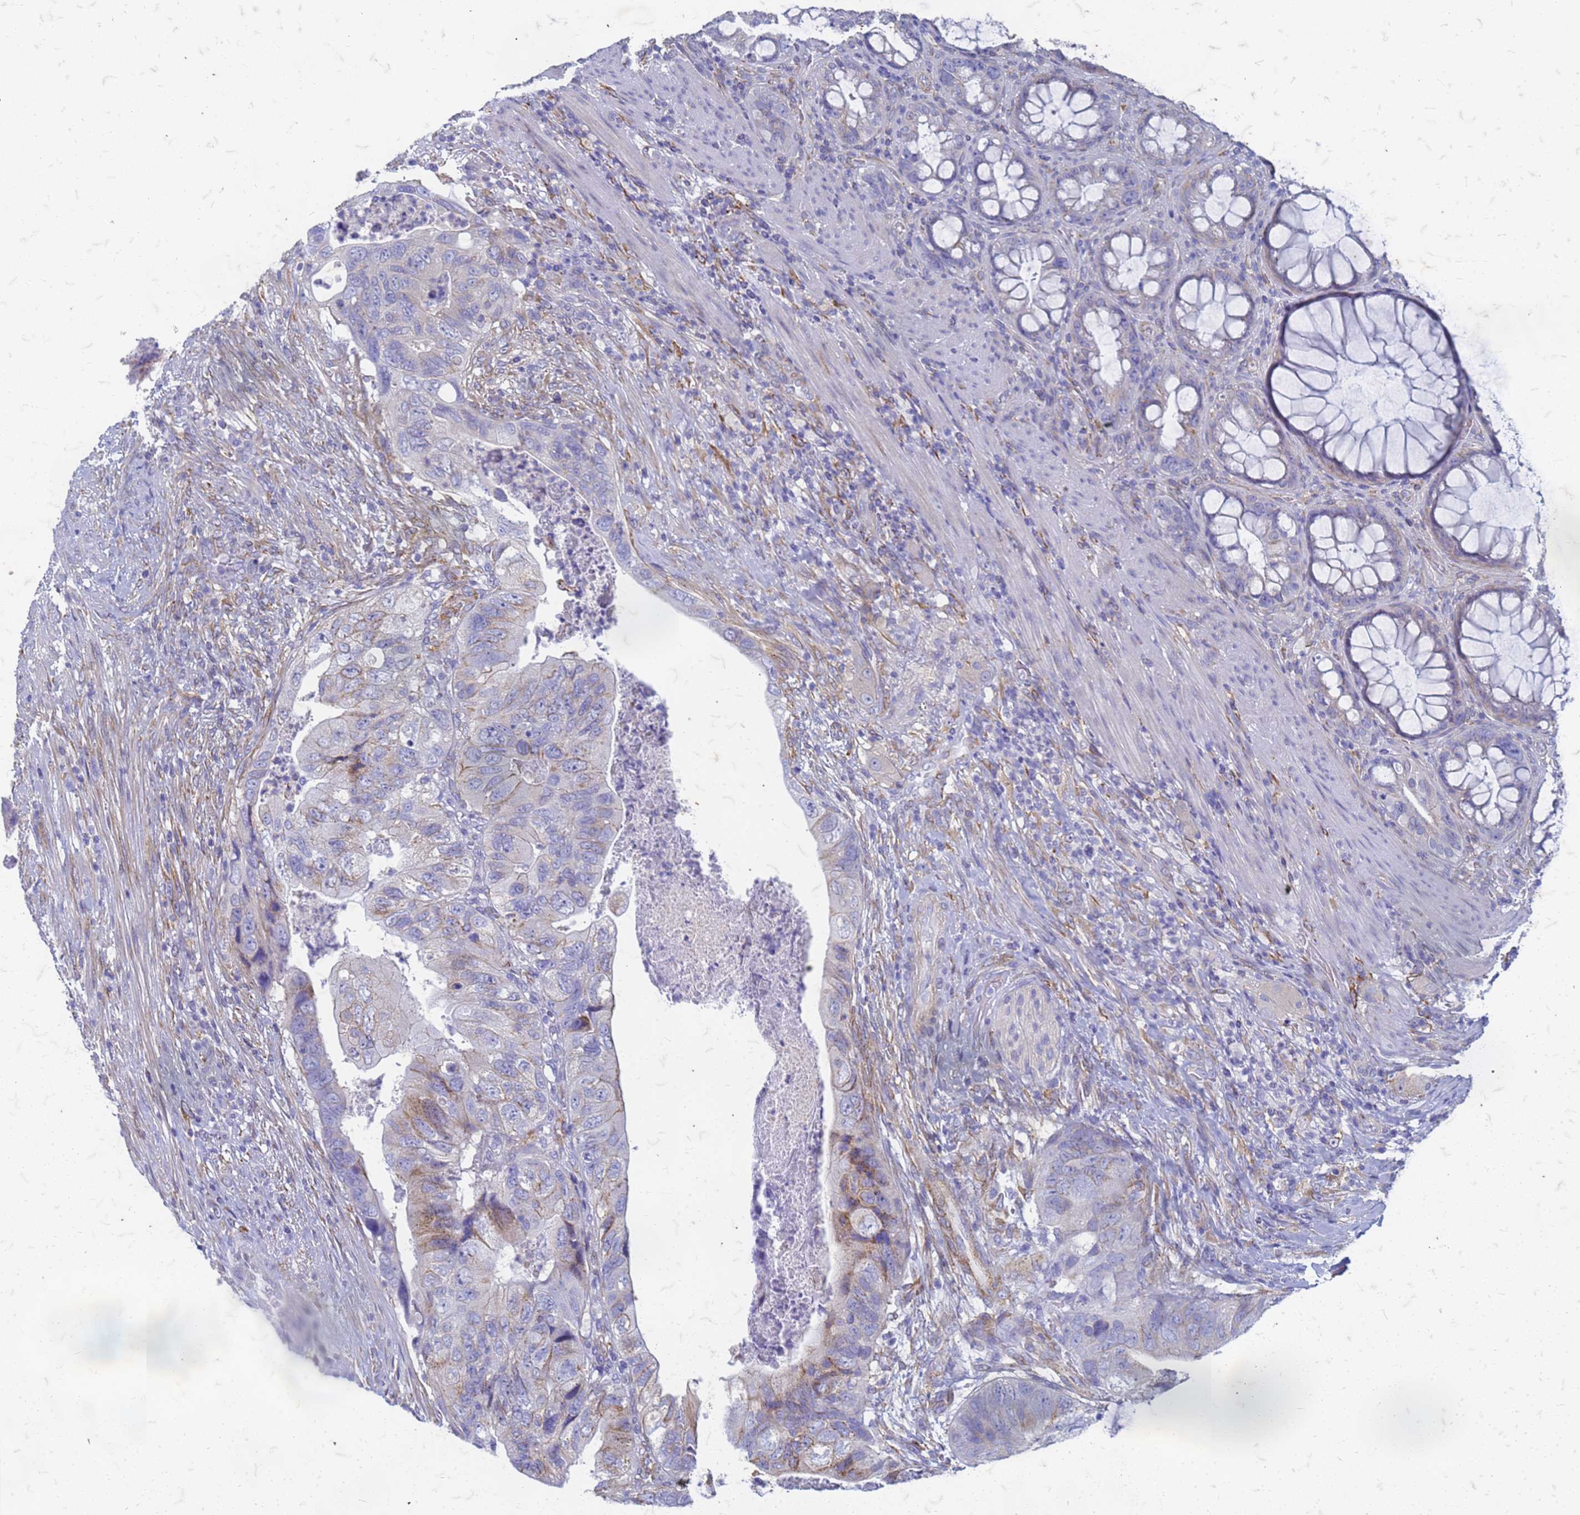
{"staining": {"intensity": "moderate", "quantity": "<25%", "location": "cytoplasmic/membranous"}, "tissue": "colorectal cancer", "cell_type": "Tumor cells", "image_type": "cancer", "snomed": [{"axis": "morphology", "description": "Adenocarcinoma, NOS"}, {"axis": "topography", "description": "Rectum"}], "caption": "Colorectal cancer (adenocarcinoma) stained with DAB immunohistochemistry exhibits low levels of moderate cytoplasmic/membranous staining in about <25% of tumor cells.", "gene": "TRIM64B", "patient": {"sex": "male", "age": 63}}